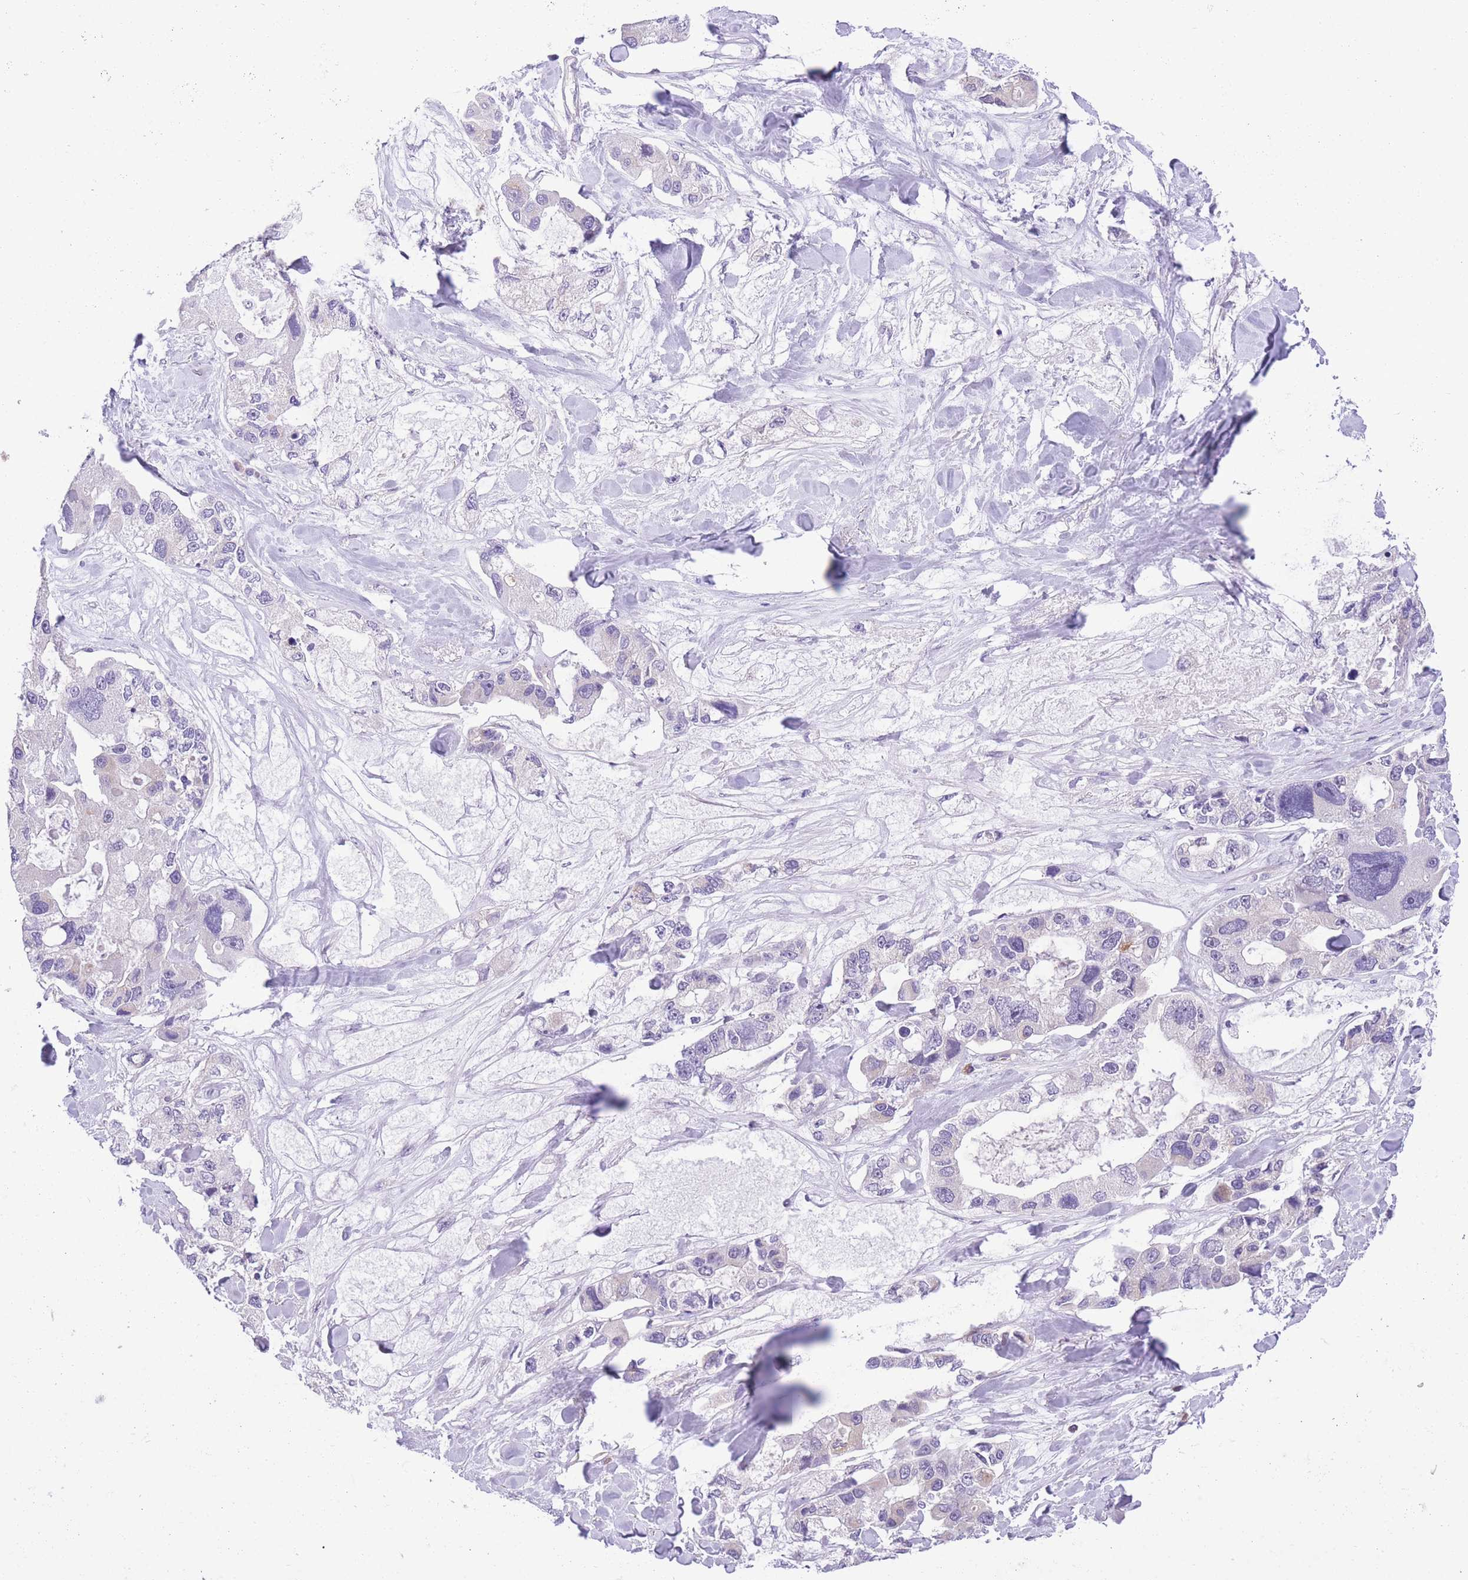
{"staining": {"intensity": "weak", "quantity": "<25%", "location": "cytoplasmic/membranous"}, "tissue": "lung cancer", "cell_type": "Tumor cells", "image_type": "cancer", "snomed": [{"axis": "morphology", "description": "Adenocarcinoma, NOS"}, {"axis": "topography", "description": "Lung"}], "caption": "An immunohistochemistry photomicrograph of lung adenocarcinoma is shown. There is no staining in tumor cells of lung adenocarcinoma.", "gene": "WWOX", "patient": {"sex": "female", "age": 54}}